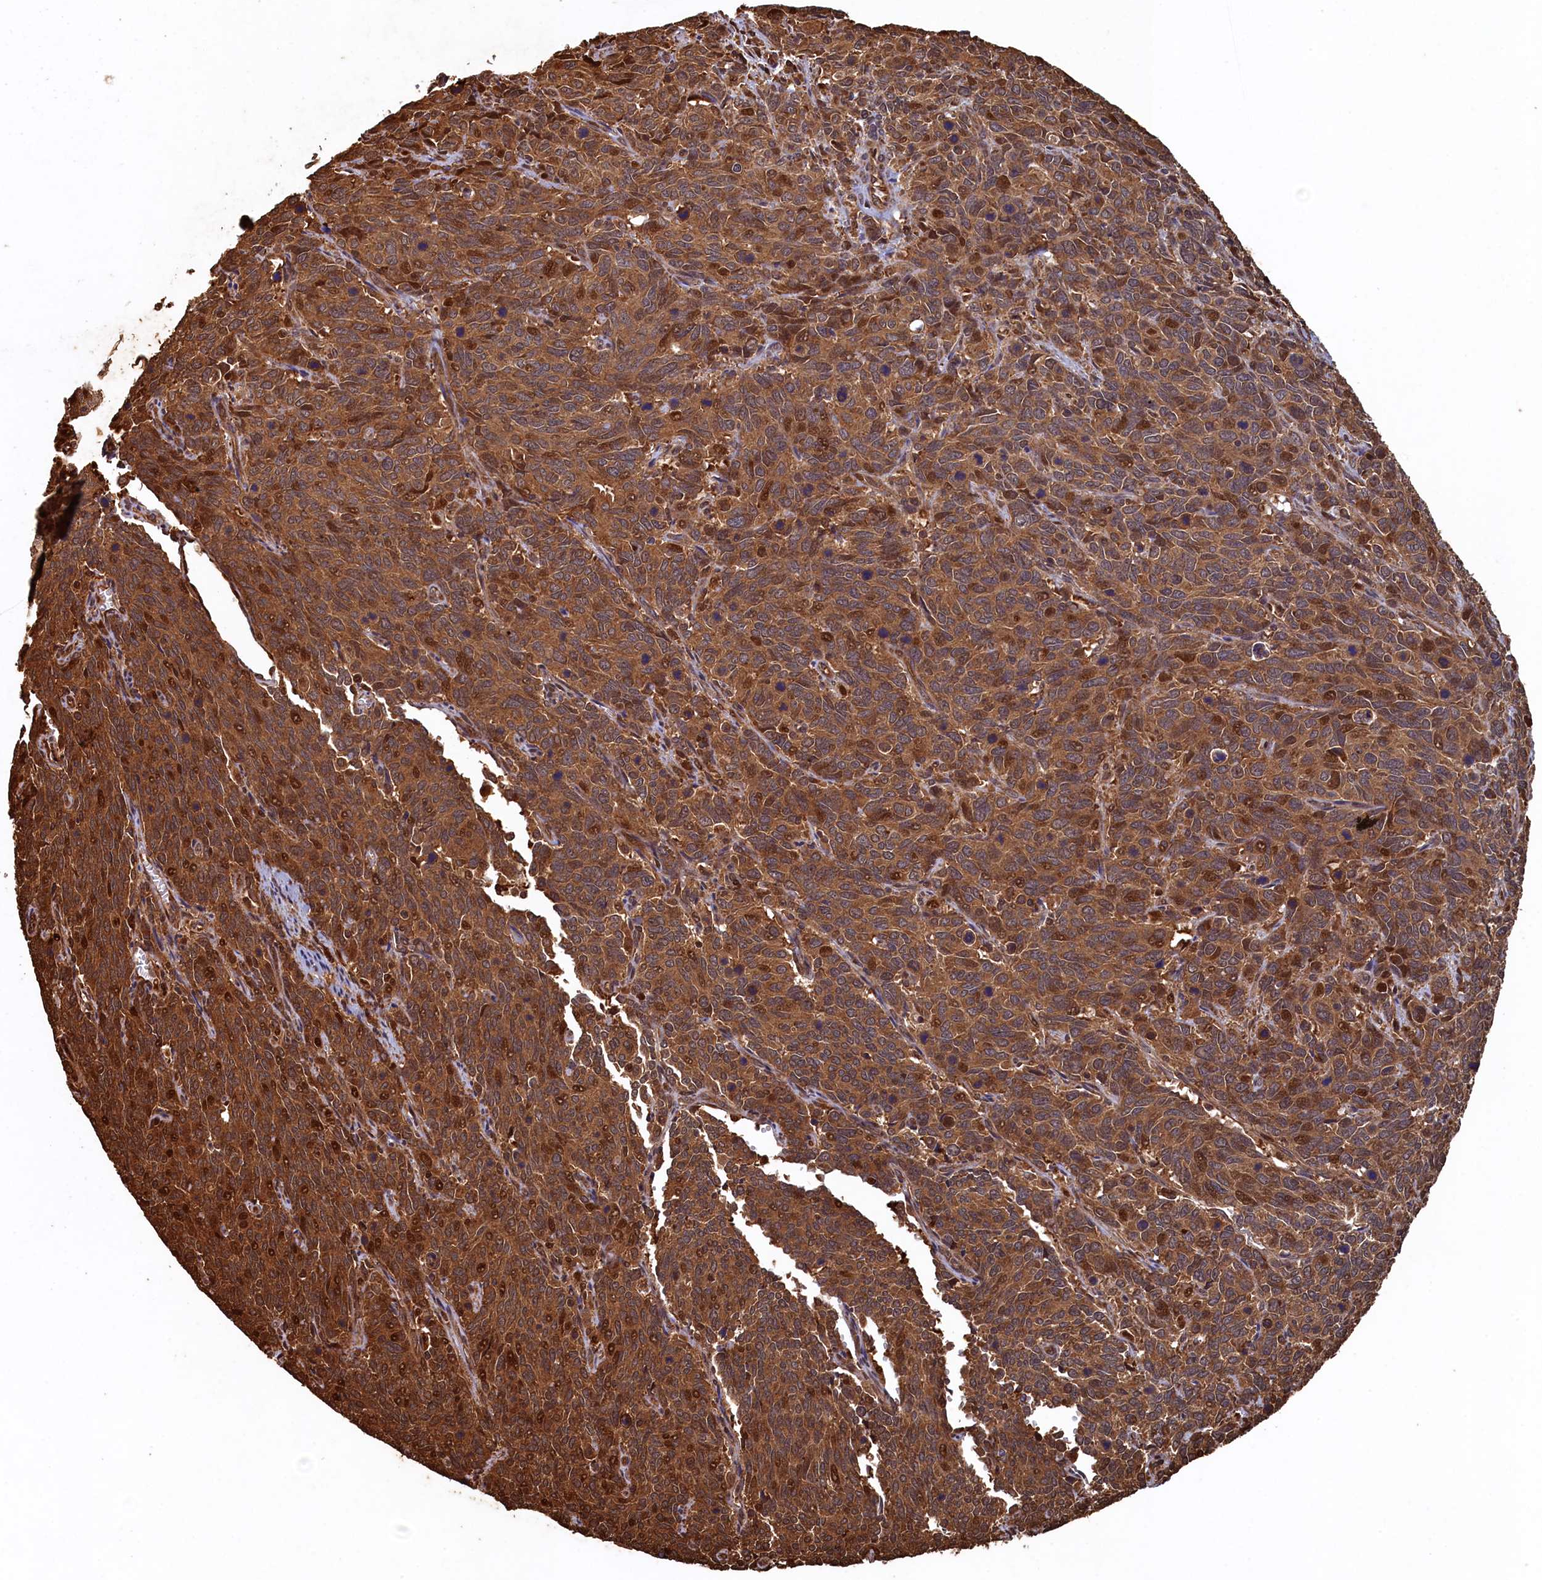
{"staining": {"intensity": "moderate", "quantity": ">75%", "location": "cytoplasmic/membranous,nuclear"}, "tissue": "cervical cancer", "cell_type": "Tumor cells", "image_type": "cancer", "snomed": [{"axis": "morphology", "description": "Squamous cell carcinoma, NOS"}, {"axis": "topography", "description": "Cervix"}], "caption": "An IHC photomicrograph of tumor tissue is shown. Protein staining in brown labels moderate cytoplasmic/membranous and nuclear positivity in cervical squamous cell carcinoma within tumor cells.", "gene": "PIGN", "patient": {"sex": "female", "age": 60}}